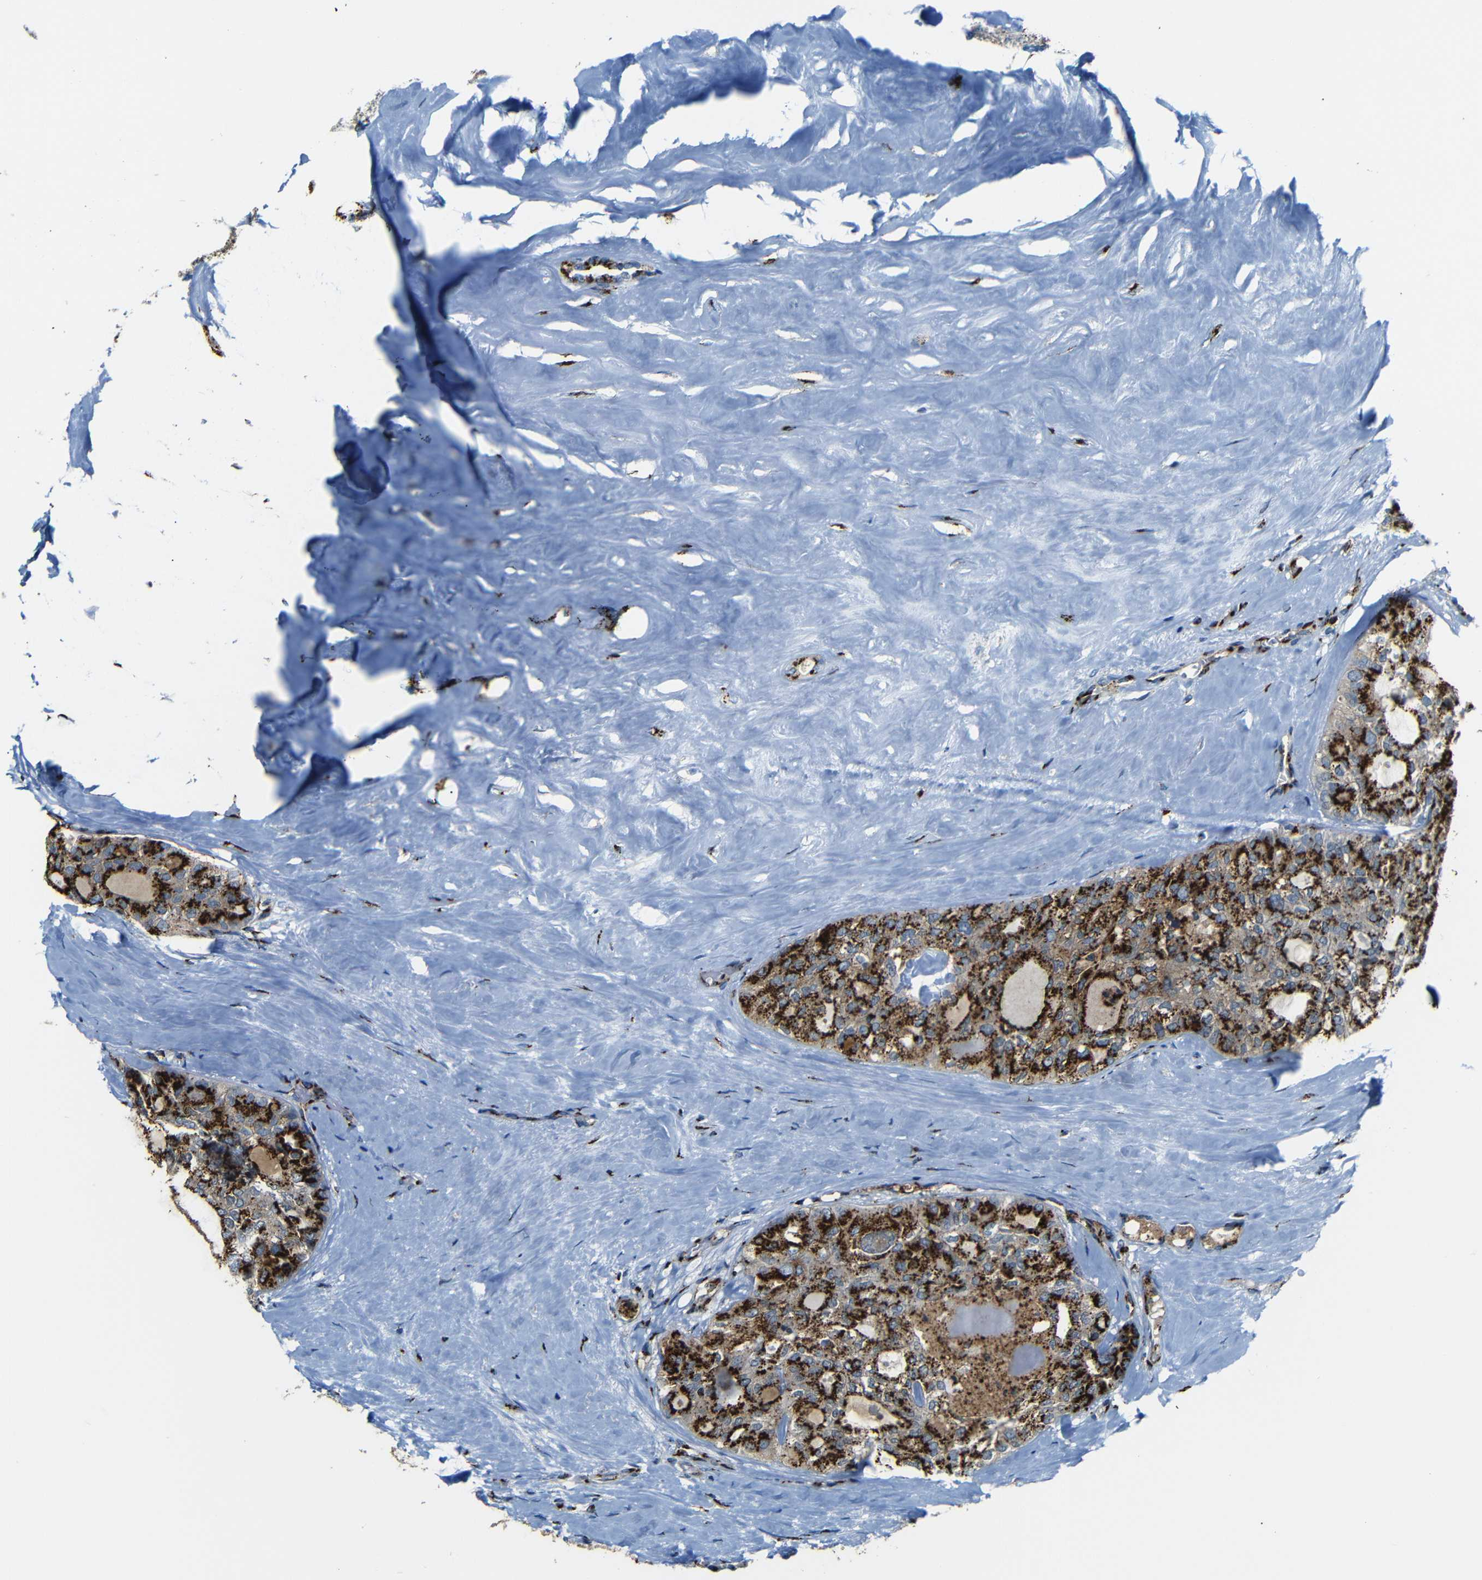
{"staining": {"intensity": "strong", "quantity": ">75%", "location": "cytoplasmic/membranous"}, "tissue": "thyroid cancer", "cell_type": "Tumor cells", "image_type": "cancer", "snomed": [{"axis": "morphology", "description": "Follicular adenoma carcinoma, NOS"}, {"axis": "topography", "description": "Thyroid gland"}], "caption": "Thyroid follicular adenoma carcinoma stained with immunohistochemistry (IHC) displays strong cytoplasmic/membranous positivity in about >75% of tumor cells.", "gene": "TGOLN2", "patient": {"sex": "male", "age": 75}}